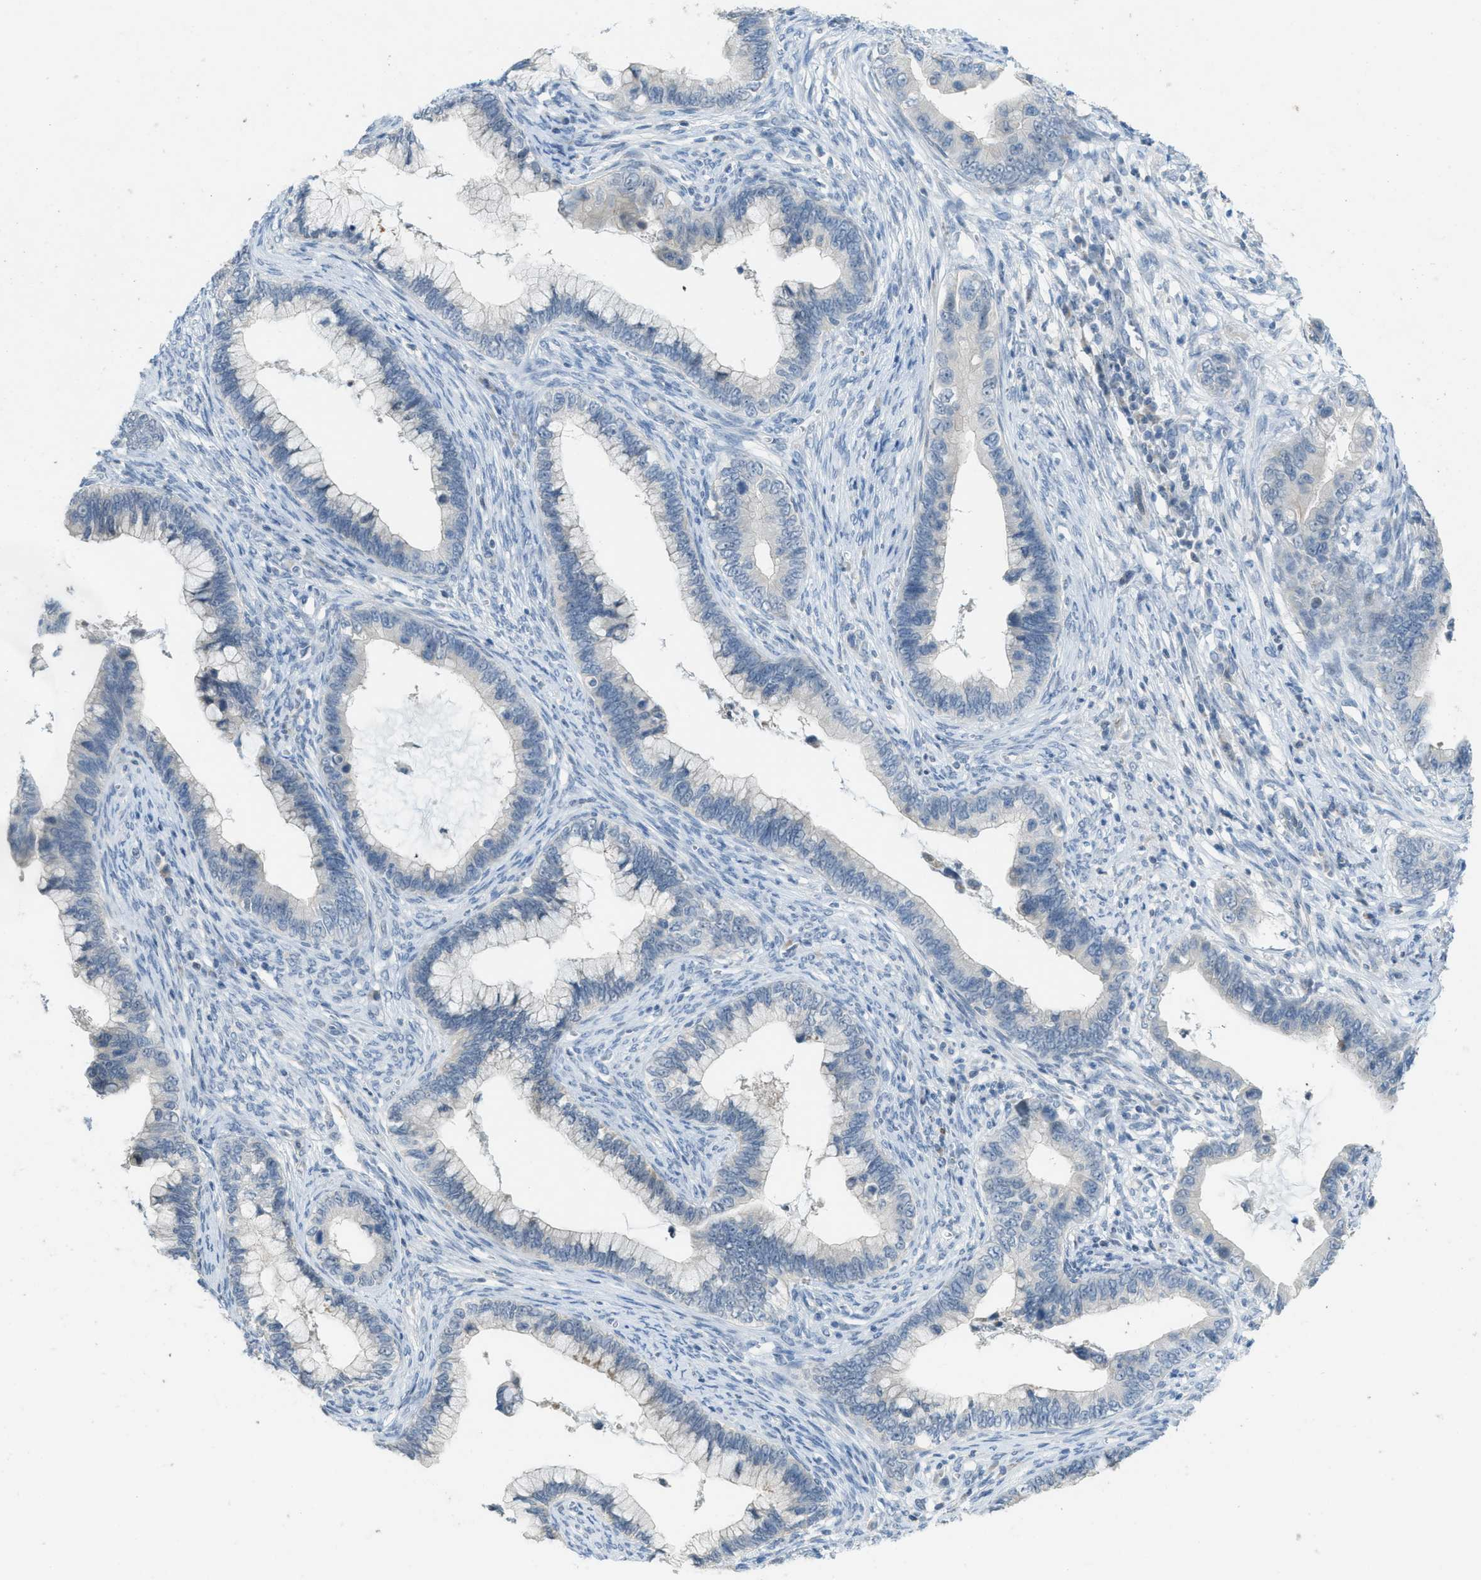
{"staining": {"intensity": "negative", "quantity": "none", "location": "none"}, "tissue": "cervical cancer", "cell_type": "Tumor cells", "image_type": "cancer", "snomed": [{"axis": "morphology", "description": "Adenocarcinoma, NOS"}, {"axis": "topography", "description": "Cervix"}], "caption": "High power microscopy photomicrograph of an immunohistochemistry (IHC) micrograph of cervical cancer, revealing no significant expression in tumor cells.", "gene": "TXNDC2", "patient": {"sex": "female", "age": 44}}